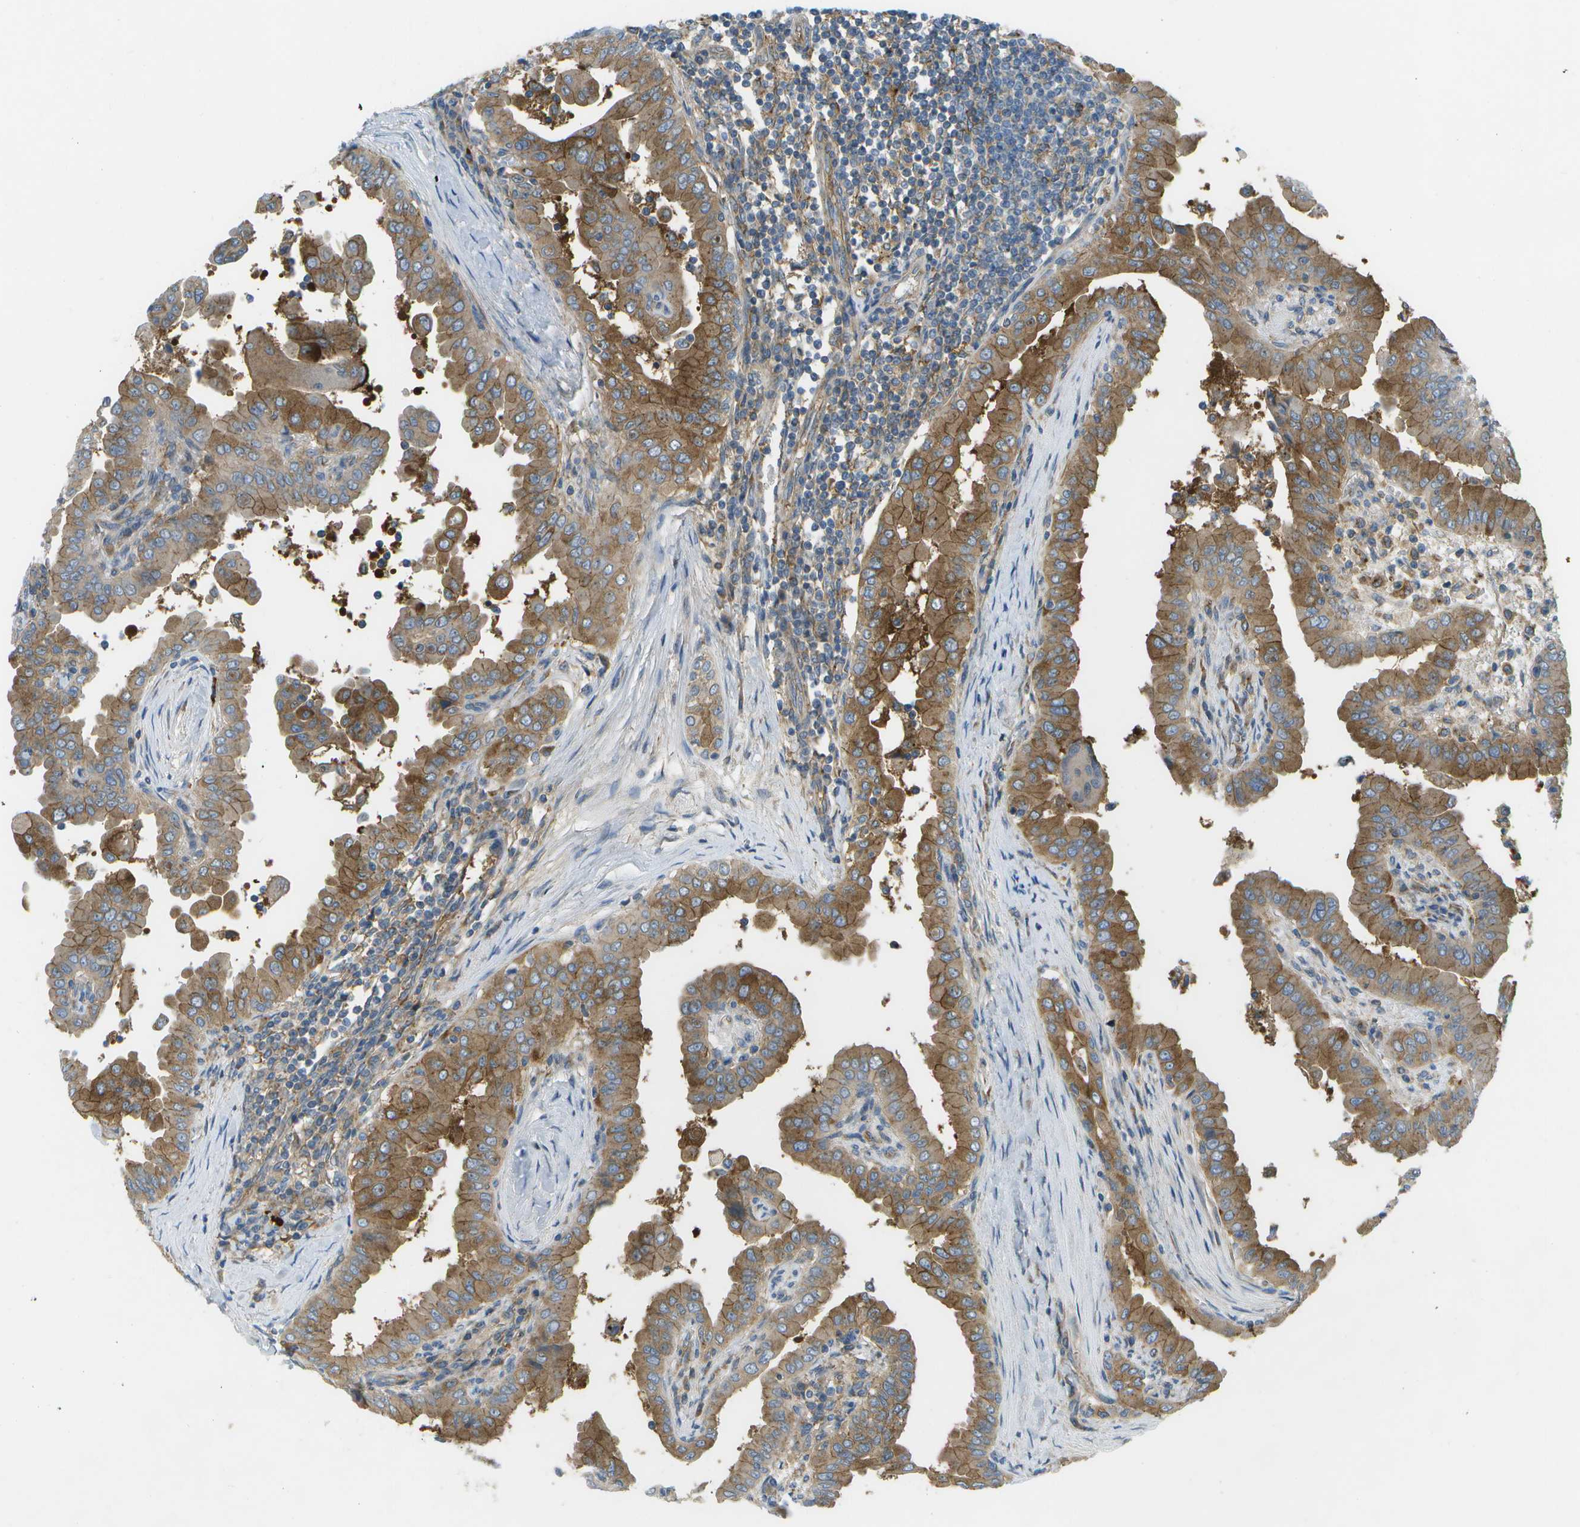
{"staining": {"intensity": "moderate", "quantity": ">75%", "location": "cytoplasmic/membranous"}, "tissue": "thyroid cancer", "cell_type": "Tumor cells", "image_type": "cancer", "snomed": [{"axis": "morphology", "description": "Papillary adenocarcinoma, NOS"}, {"axis": "topography", "description": "Thyroid gland"}], "caption": "IHC micrograph of neoplastic tissue: human papillary adenocarcinoma (thyroid) stained using IHC exhibits medium levels of moderate protein expression localized specifically in the cytoplasmic/membranous of tumor cells, appearing as a cytoplasmic/membranous brown color.", "gene": "WNK2", "patient": {"sex": "male", "age": 33}}